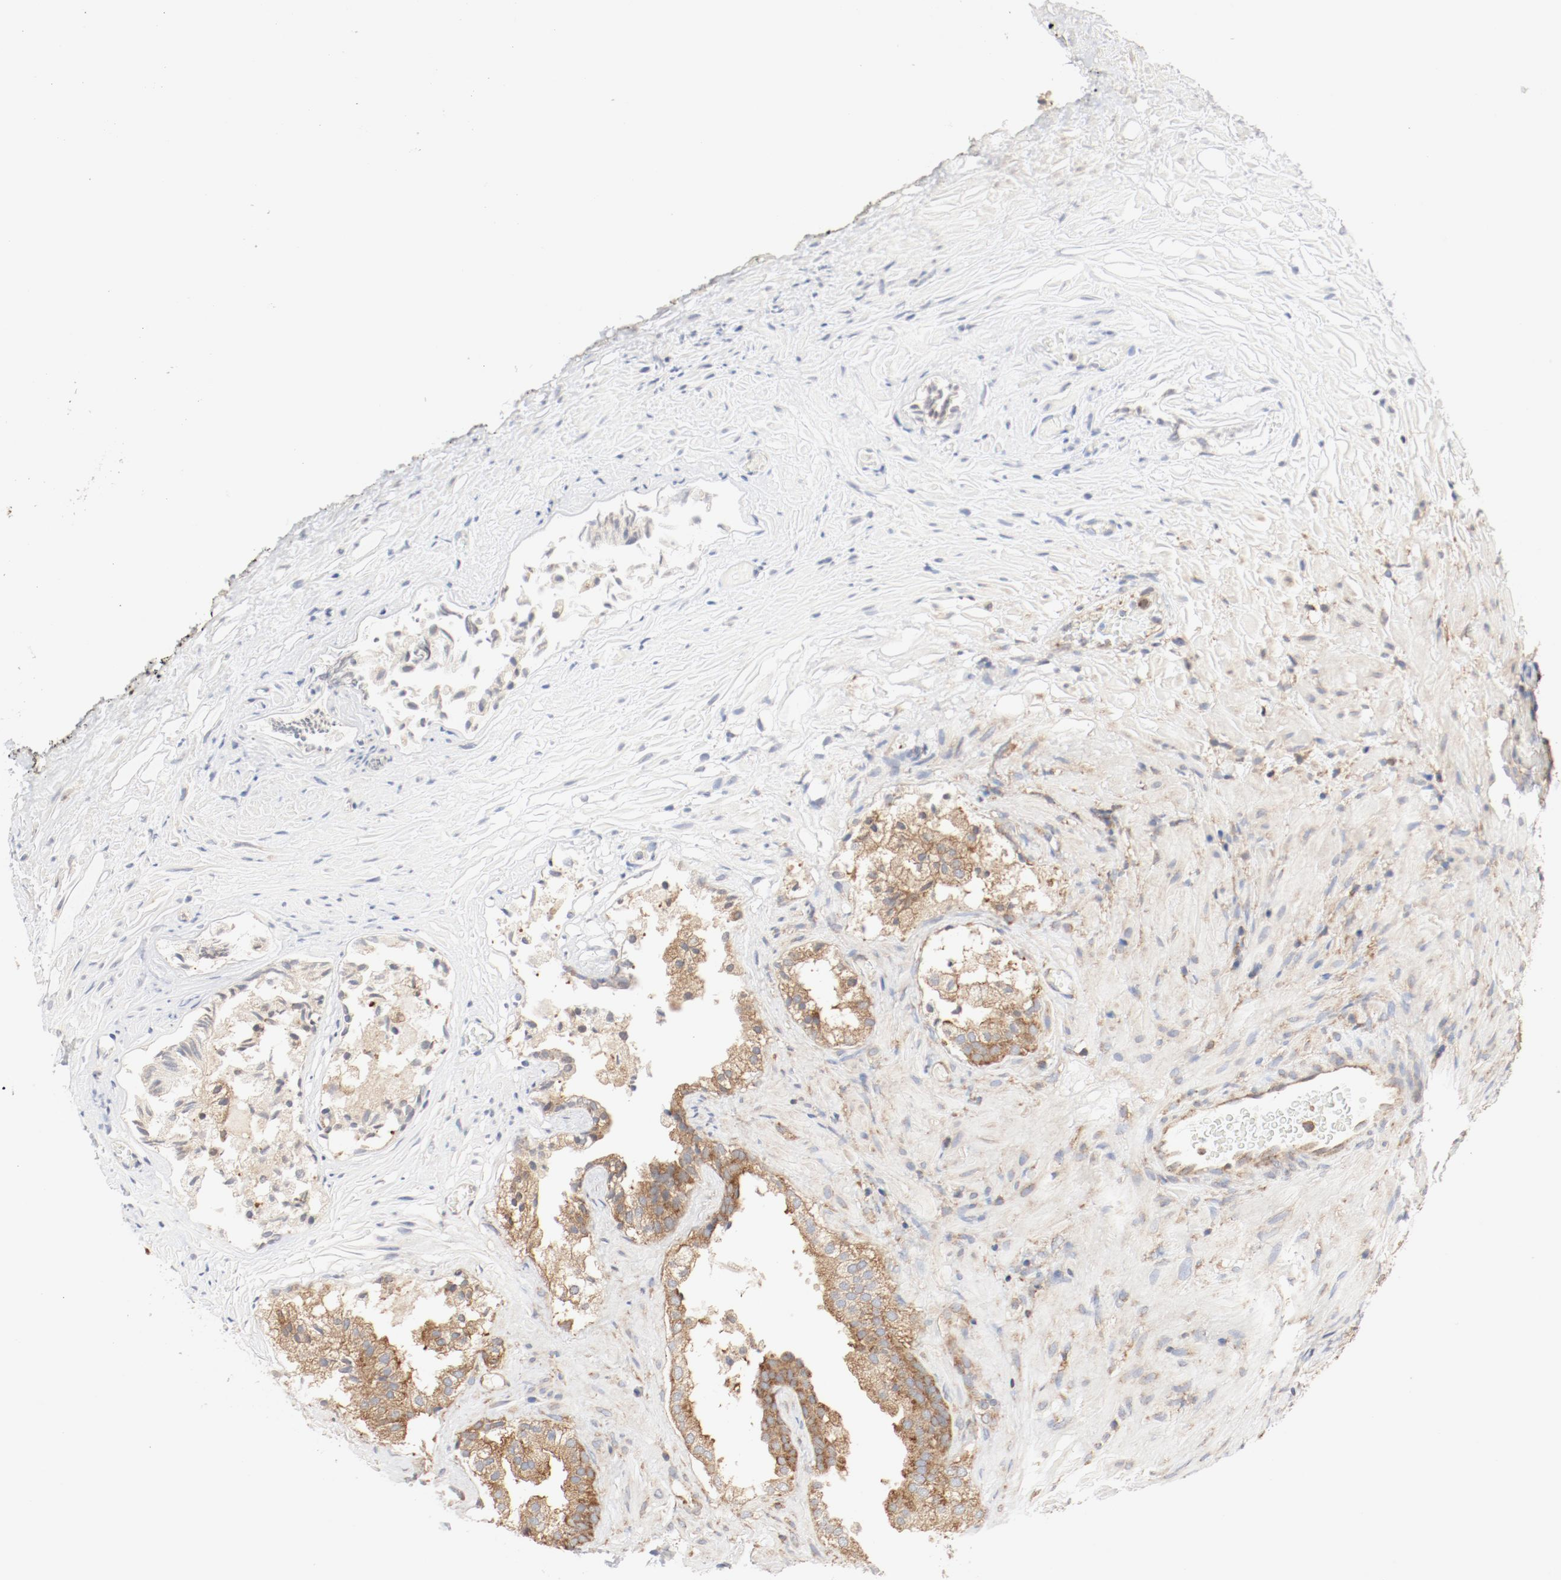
{"staining": {"intensity": "moderate", "quantity": ">75%", "location": "cytoplasmic/membranous"}, "tissue": "prostate", "cell_type": "Glandular cells", "image_type": "normal", "snomed": [{"axis": "morphology", "description": "Normal tissue, NOS"}, {"axis": "topography", "description": "Prostate"}], "caption": "Immunohistochemistry (IHC) histopathology image of unremarkable prostate: prostate stained using IHC displays medium levels of moderate protein expression localized specifically in the cytoplasmic/membranous of glandular cells, appearing as a cytoplasmic/membranous brown color.", "gene": "RPS6", "patient": {"sex": "male", "age": 76}}